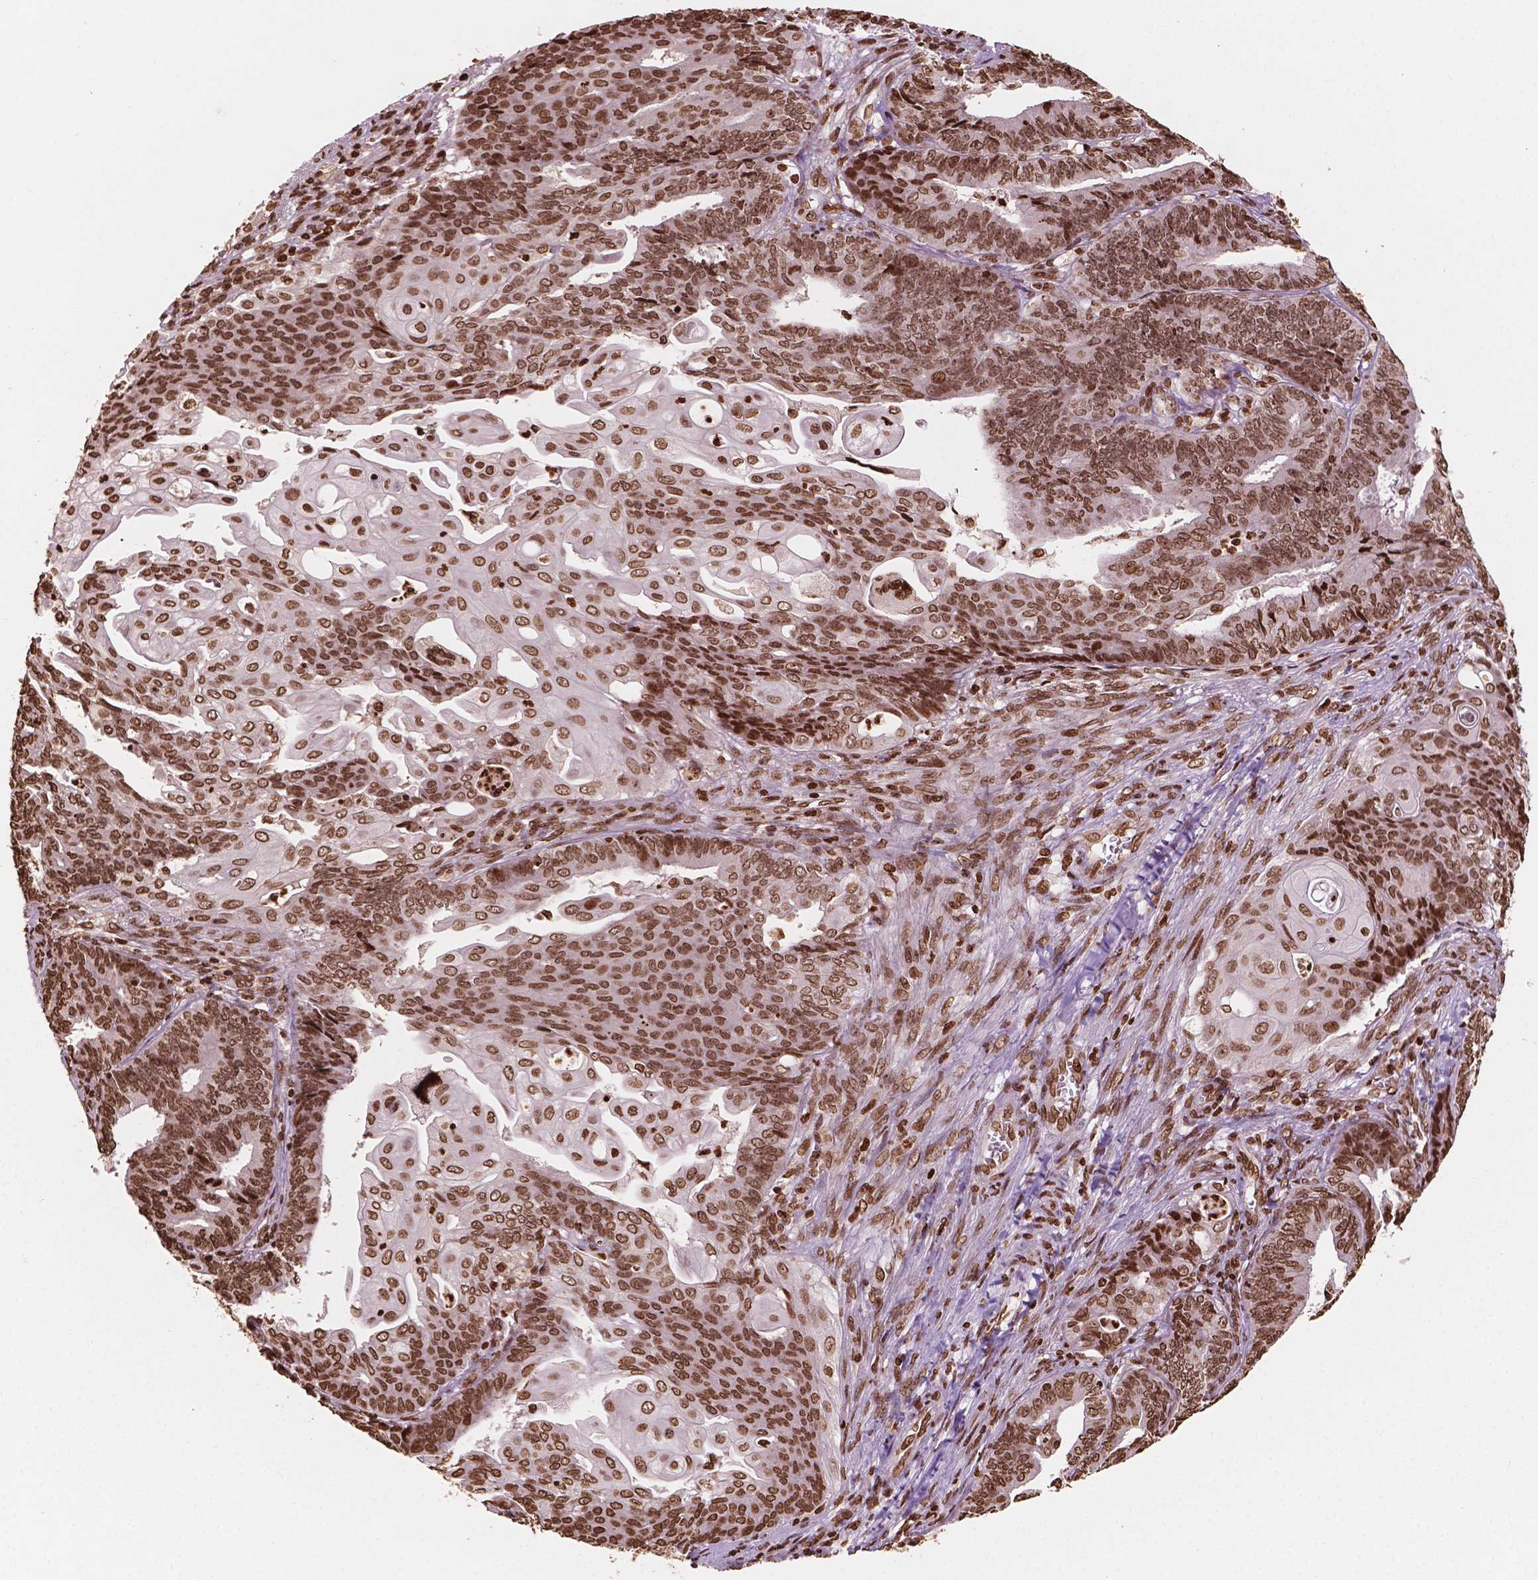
{"staining": {"intensity": "strong", "quantity": ">75%", "location": "nuclear"}, "tissue": "endometrial cancer", "cell_type": "Tumor cells", "image_type": "cancer", "snomed": [{"axis": "morphology", "description": "Adenocarcinoma, NOS"}, {"axis": "topography", "description": "Endometrium"}], "caption": "Strong nuclear staining is identified in about >75% of tumor cells in adenocarcinoma (endometrial).", "gene": "H3C7", "patient": {"sex": "female", "age": 73}}